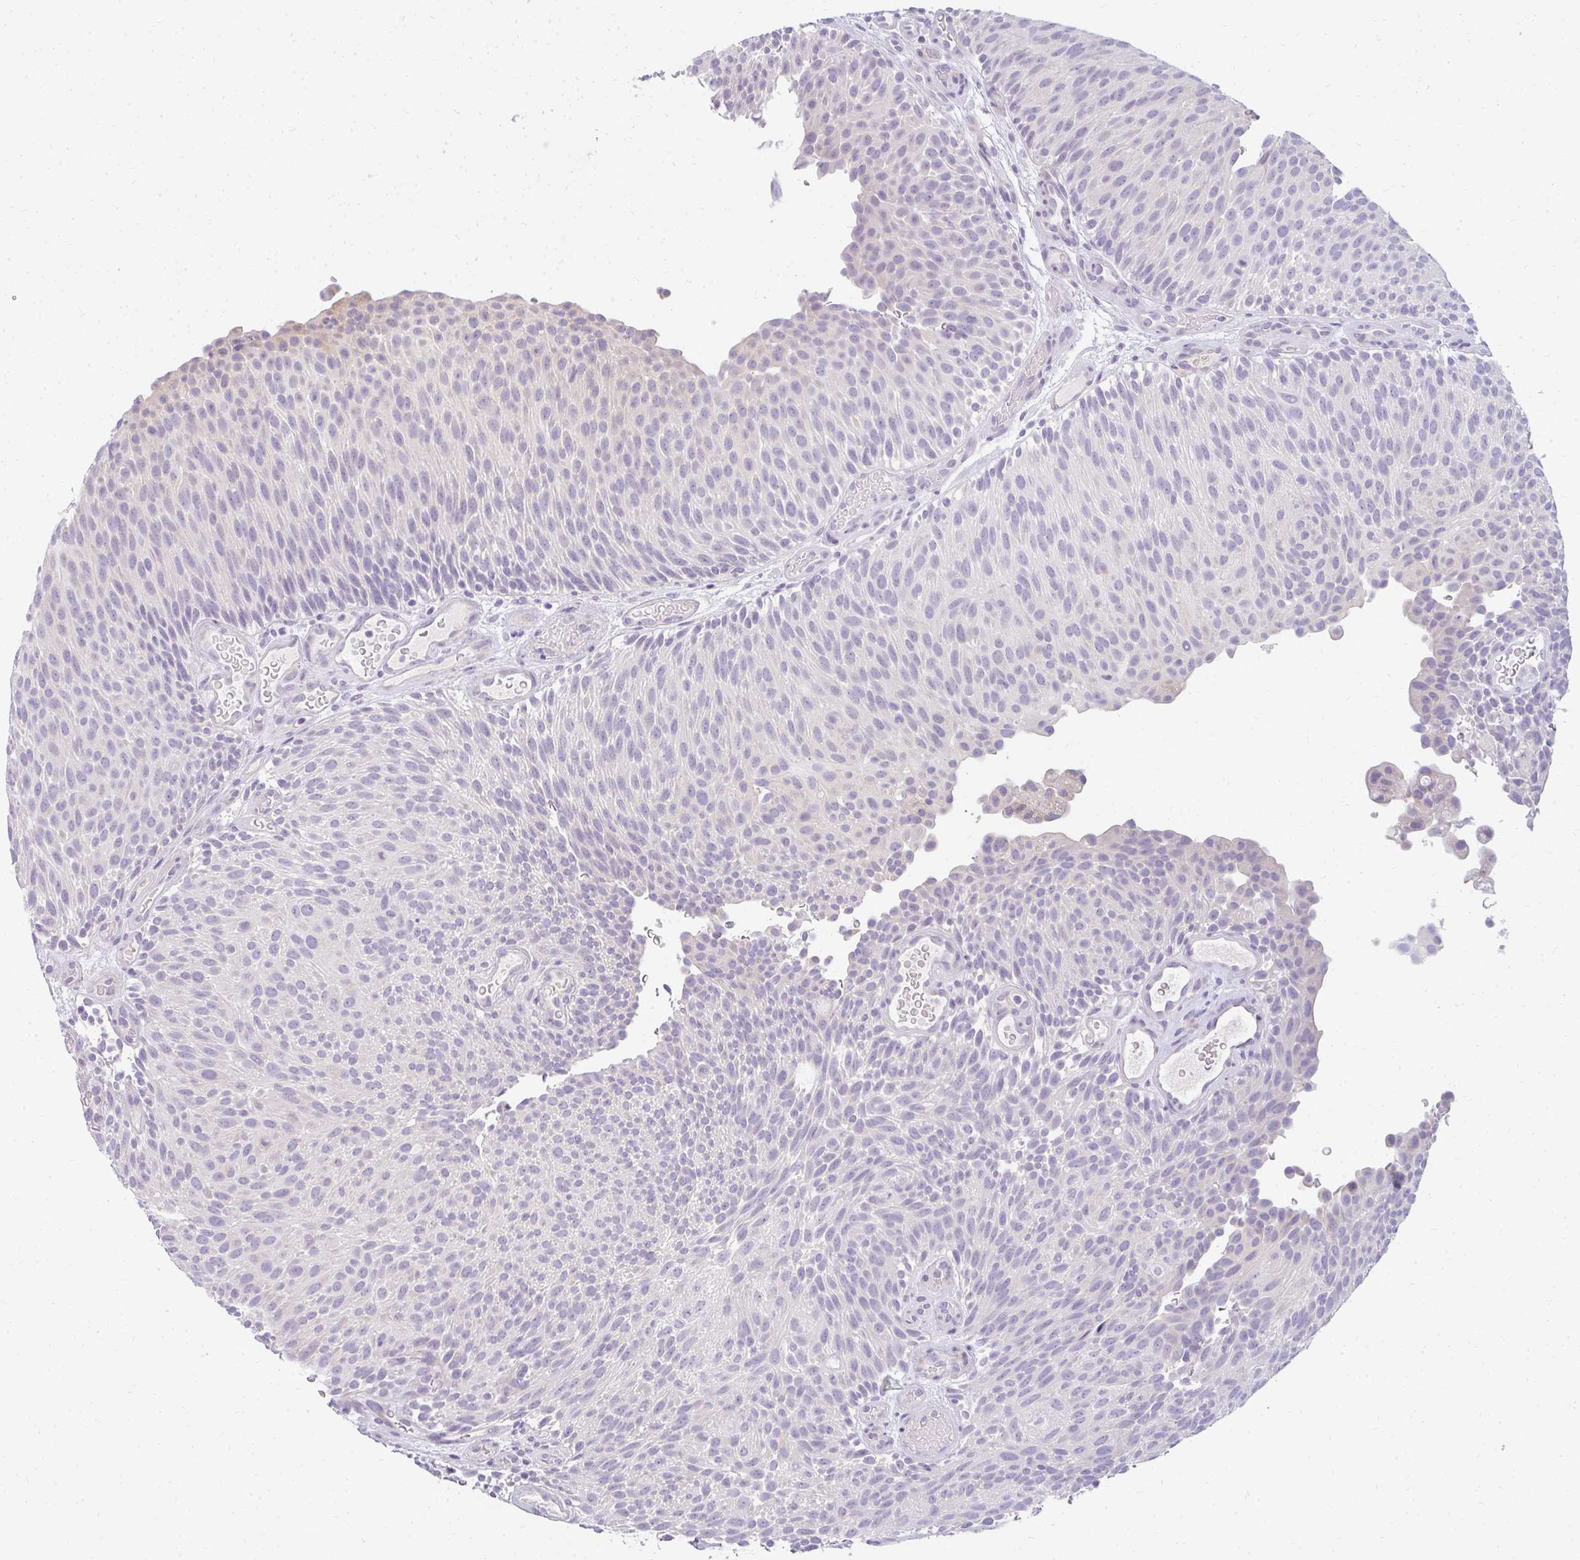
{"staining": {"intensity": "negative", "quantity": "none", "location": "none"}, "tissue": "urothelial cancer", "cell_type": "Tumor cells", "image_type": "cancer", "snomed": [{"axis": "morphology", "description": "Urothelial carcinoma, Low grade"}, {"axis": "topography", "description": "Urinary bladder"}], "caption": "High power microscopy photomicrograph of an IHC photomicrograph of low-grade urothelial carcinoma, revealing no significant positivity in tumor cells.", "gene": "PPP1R3G", "patient": {"sex": "male", "age": 78}}